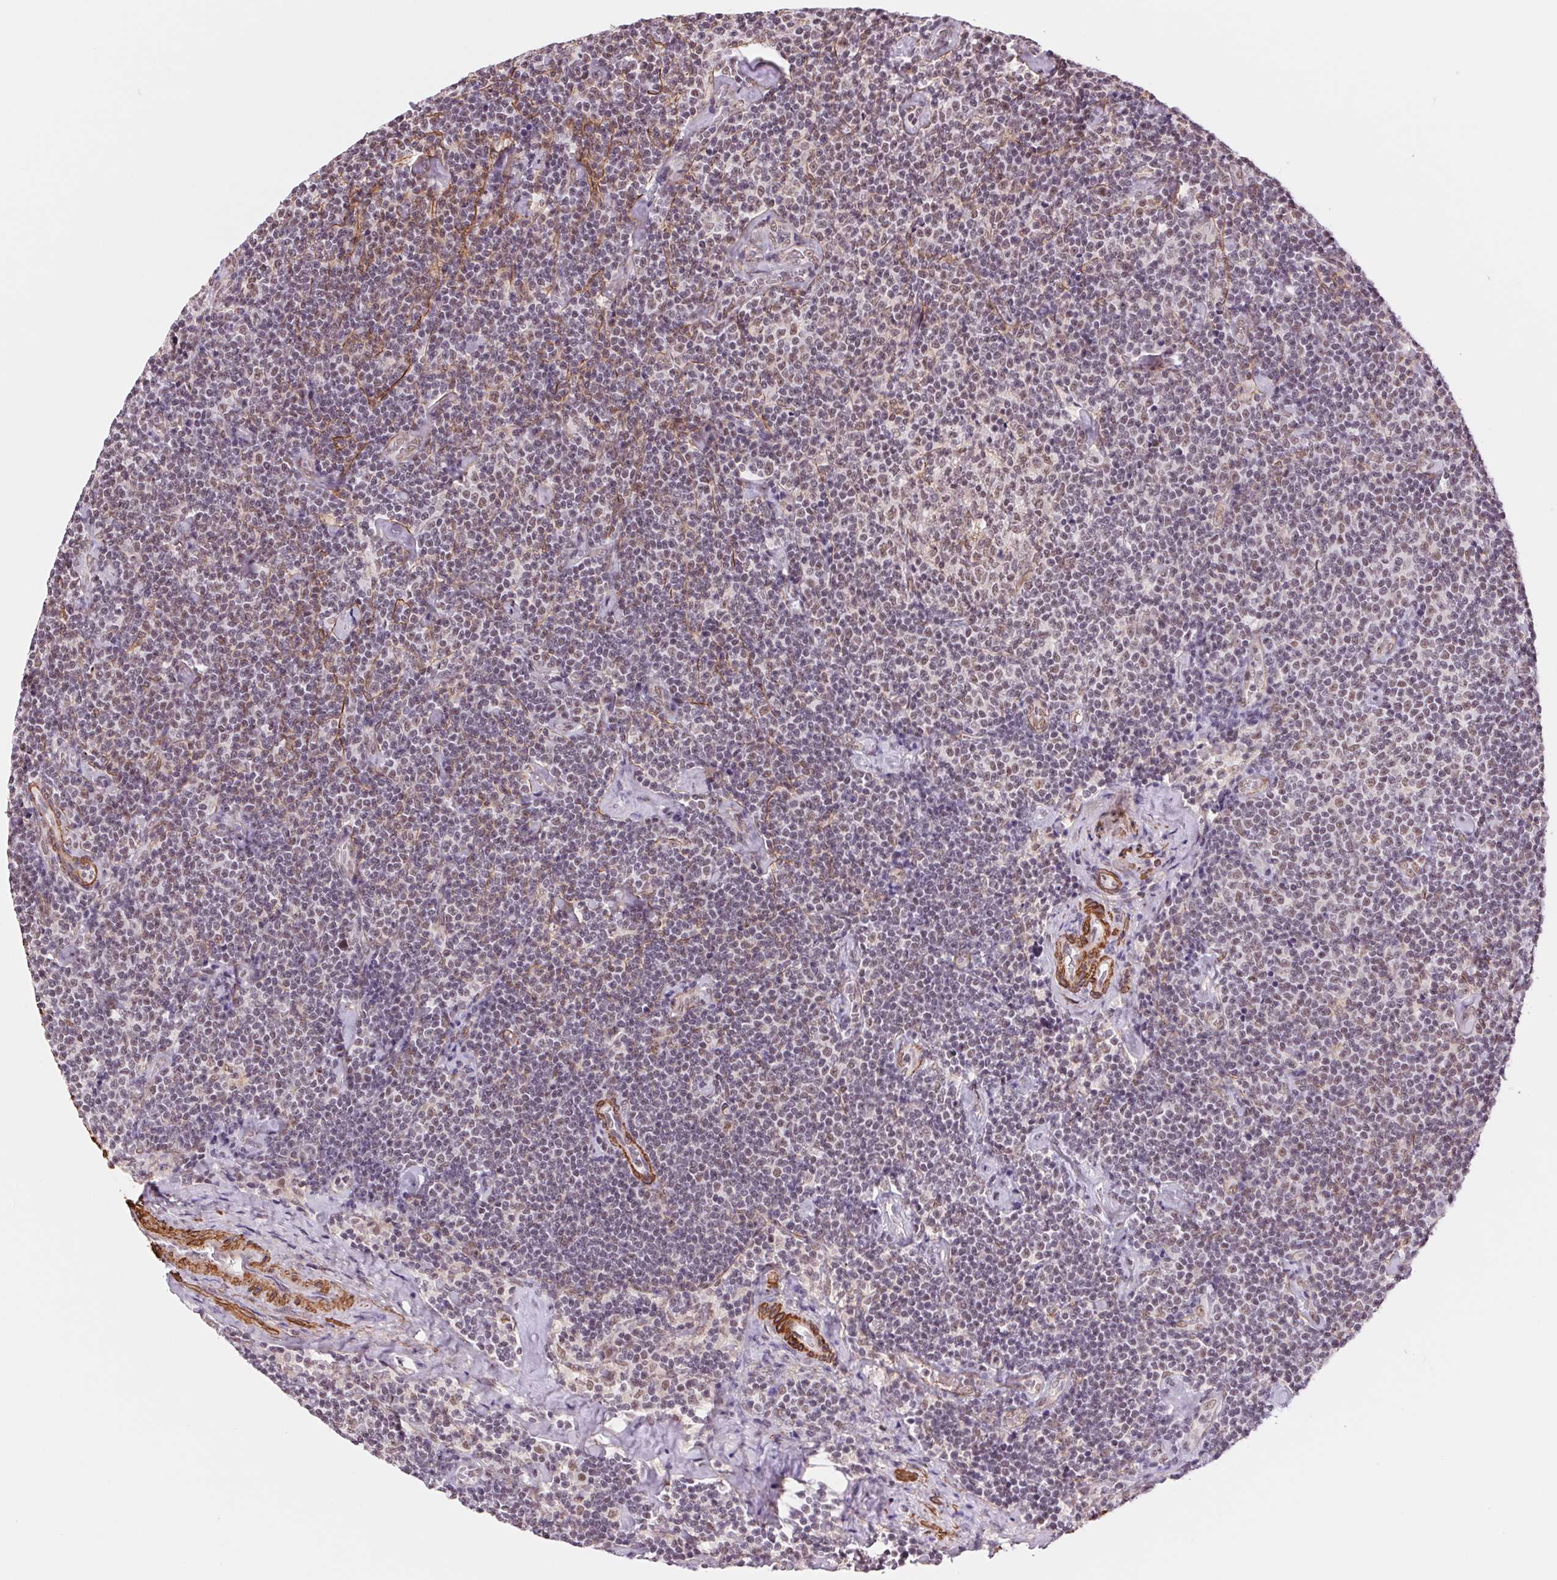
{"staining": {"intensity": "weak", "quantity": "<25%", "location": "nuclear"}, "tissue": "lymphoma", "cell_type": "Tumor cells", "image_type": "cancer", "snomed": [{"axis": "morphology", "description": "Malignant lymphoma, non-Hodgkin's type, Low grade"}, {"axis": "topography", "description": "Lymph node"}], "caption": "A micrograph of malignant lymphoma, non-Hodgkin's type (low-grade) stained for a protein exhibits no brown staining in tumor cells. Brightfield microscopy of immunohistochemistry stained with DAB (brown) and hematoxylin (blue), captured at high magnification.", "gene": "BCAT1", "patient": {"sex": "male", "age": 81}}